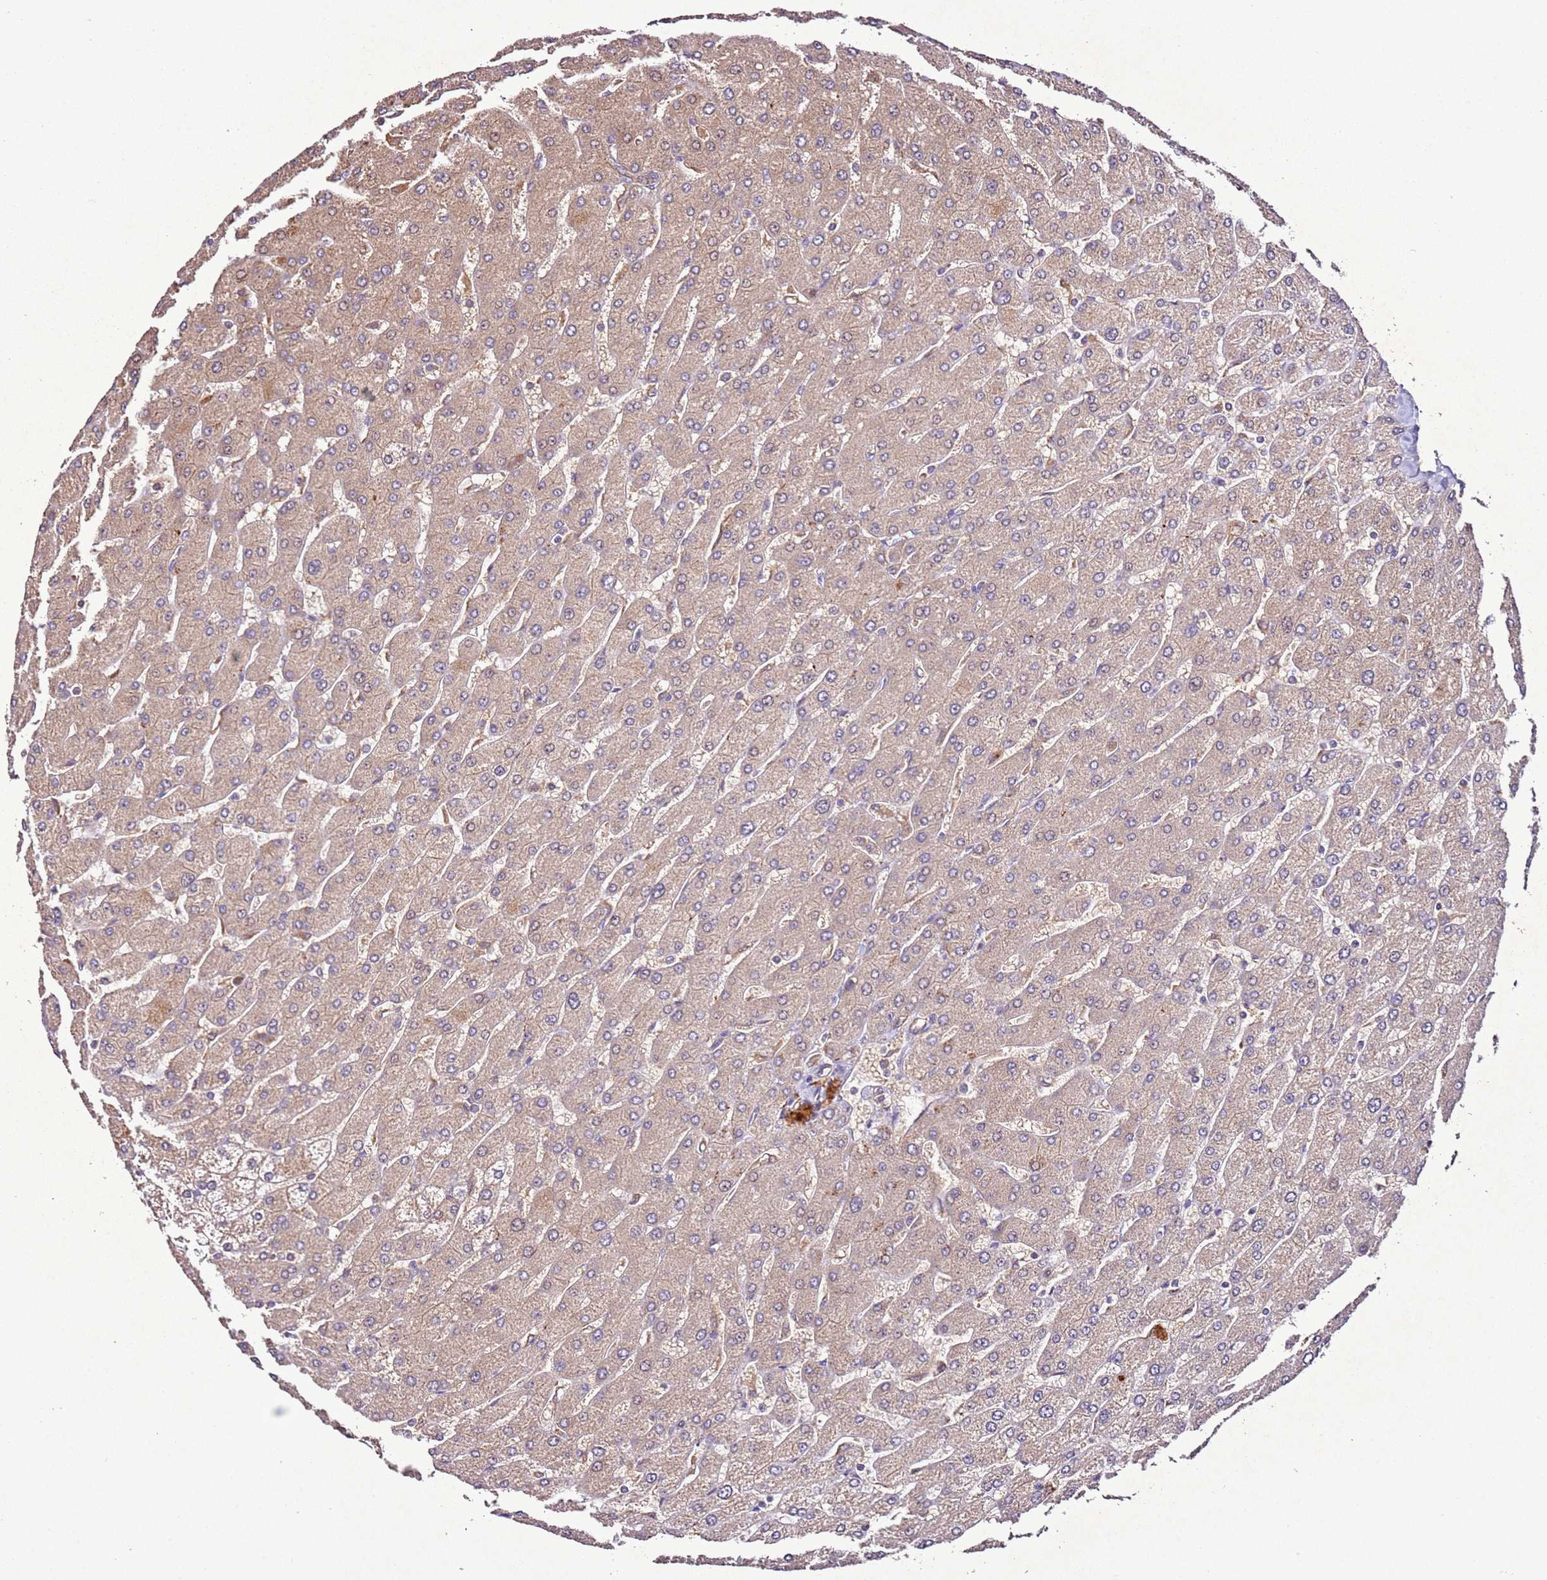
{"staining": {"intensity": "weak", "quantity": ">75%", "location": "cytoplasmic/membranous"}, "tissue": "liver", "cell_type": "Cholangiocytes", "image_type": "normal", "snomed": [{"axis": "morphology", "description": "Normal tissue, NOS"}, {"axis": "topography", "description": "Liver"}], "caption": "Immunohistochemical staining of unremarkable human liver reveals >75% levels of weak cytoplasmic/membranous protein staining in about >75% of cholangiocytes. Nuclei are stained in blue.", "gene": "PTMA", "patient": {"sex": "male", "age": 55}}